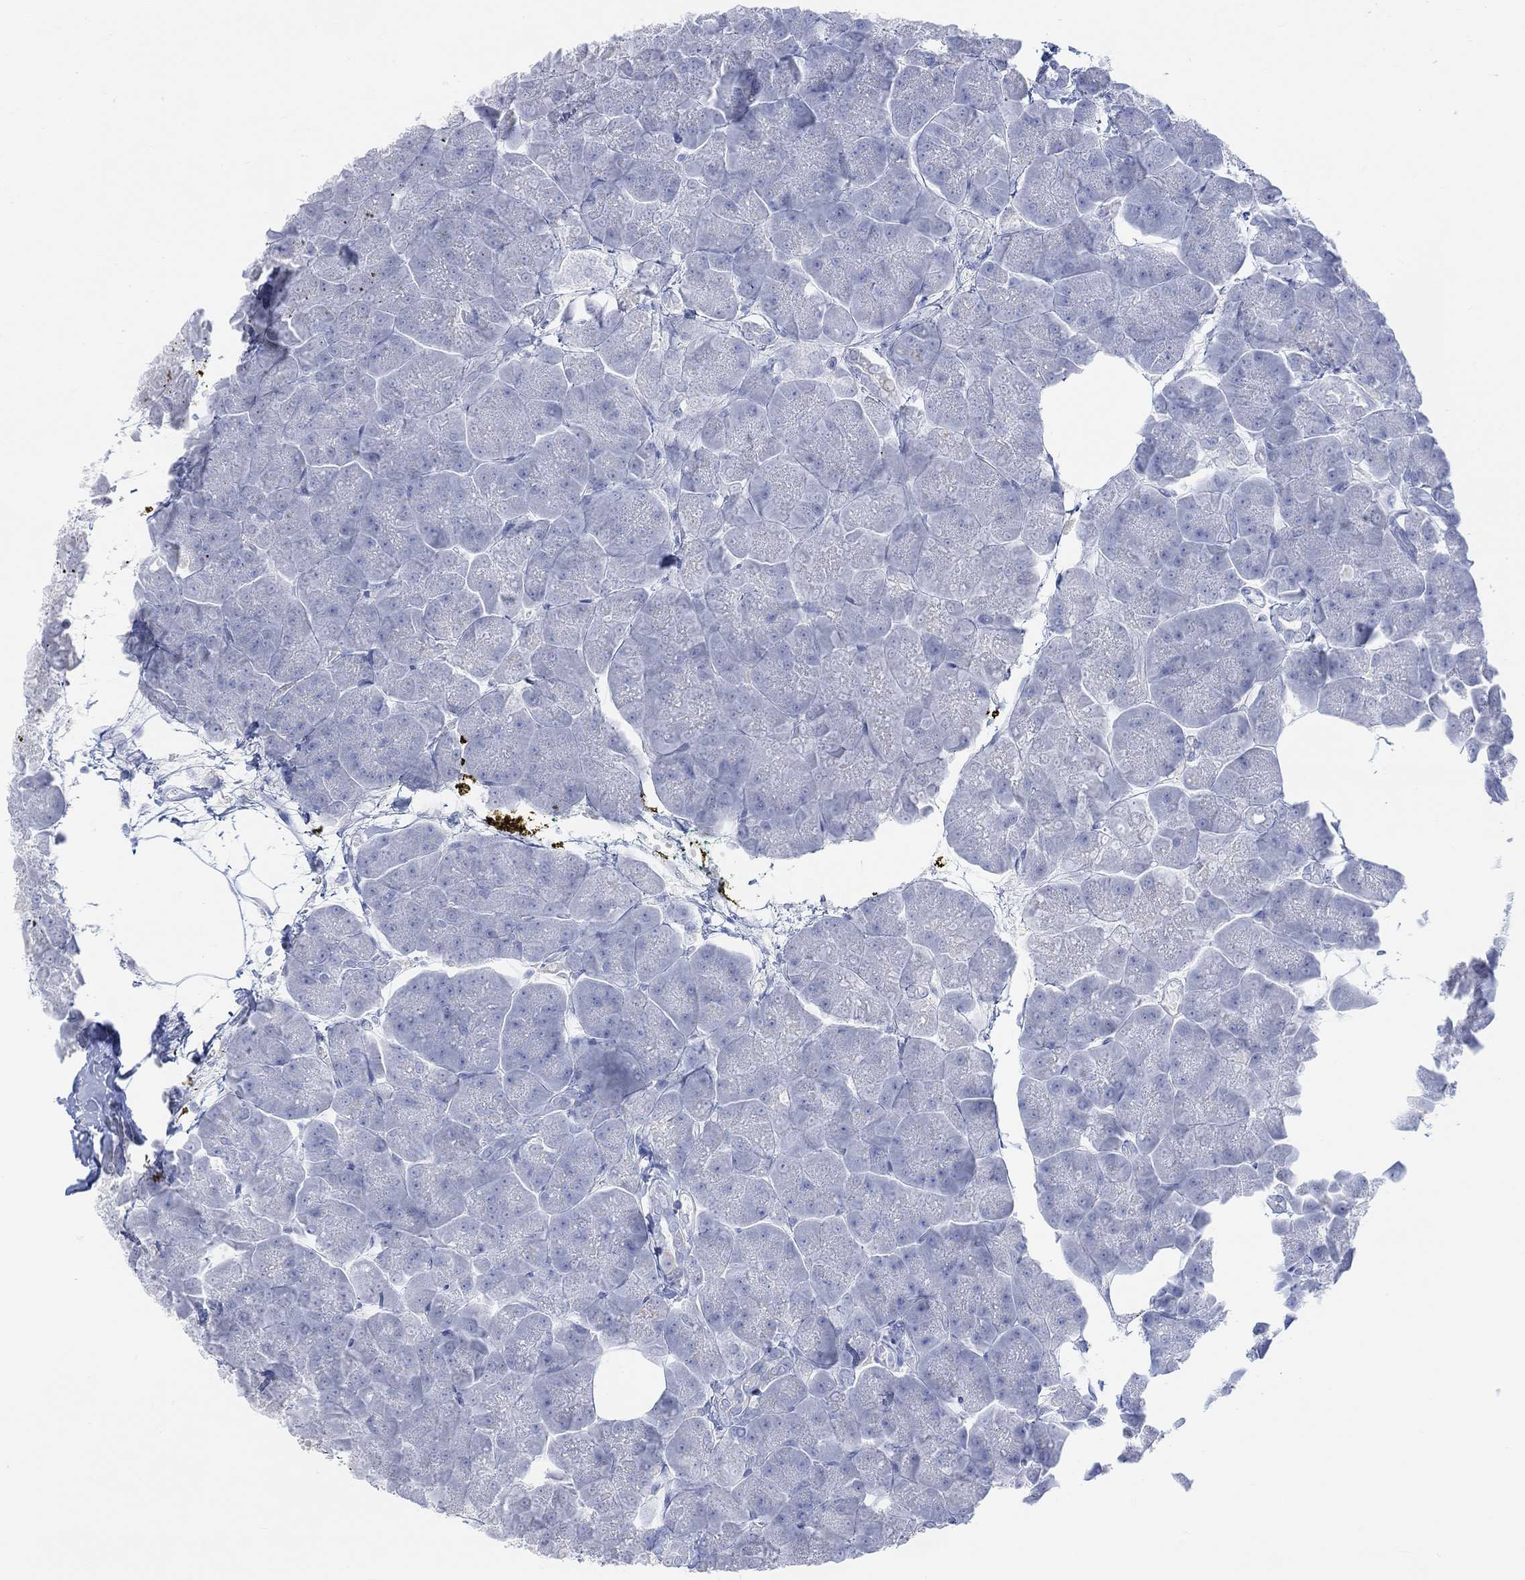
{"staining": {"intensity": "negative", "quantity": "none", "location": "none"}, "tissue": "pancreas", "cell_type": "Exocrine glandular cells", "image_type": "normal", "snomed": [{"axis": "morphology", "description": "Normal tissue, NOS"}, {"axis": "topography", "description": "Adipose tissue"}, {"axis": "topography", "description": "Pancreas"}, {"axis": "topography", "description": "Peripheral nerve tissue"}], "caption": "Immunohistochemistry (IHC) micrograph of normal pancreas stained for a protein (brown), which exhibits no staining in exocrine glandular cells.", "gene": "AK8", "patient": {"sex": "female", "age": 58}}